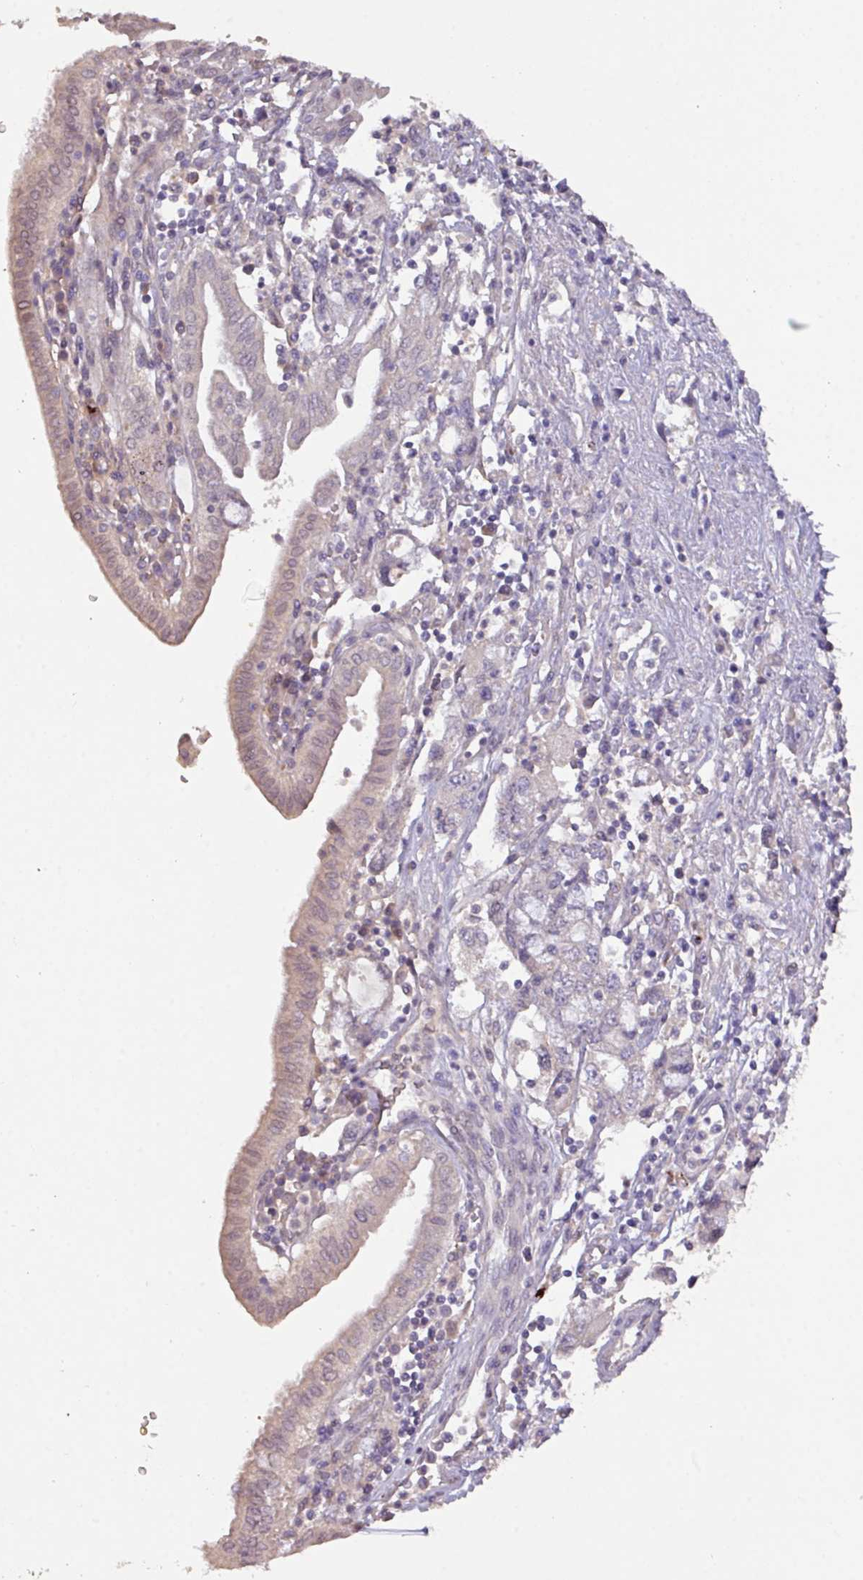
{"staining": {"intensity": "weak", "quantity": "25%-75%", "location": "cytoplasmic/membranous"}, "tissue": "pancreatic cancer", "cell_type": "Tumor cells", "image_type": "cancer", "snomed": [{"axis": "morphology", "description": "Adenocarcinoma, NOS"}, {"axis": "topography", "description": "Pancreas"}], "caption": "Immunohistochemical staining of human pancreatic cancer displays weak cytoplasmic/membranous protein staining in approximately 25%-75% of tumor cells.", "gene": "PRADC1", "patient": {"sex": "female", "age": 73}}